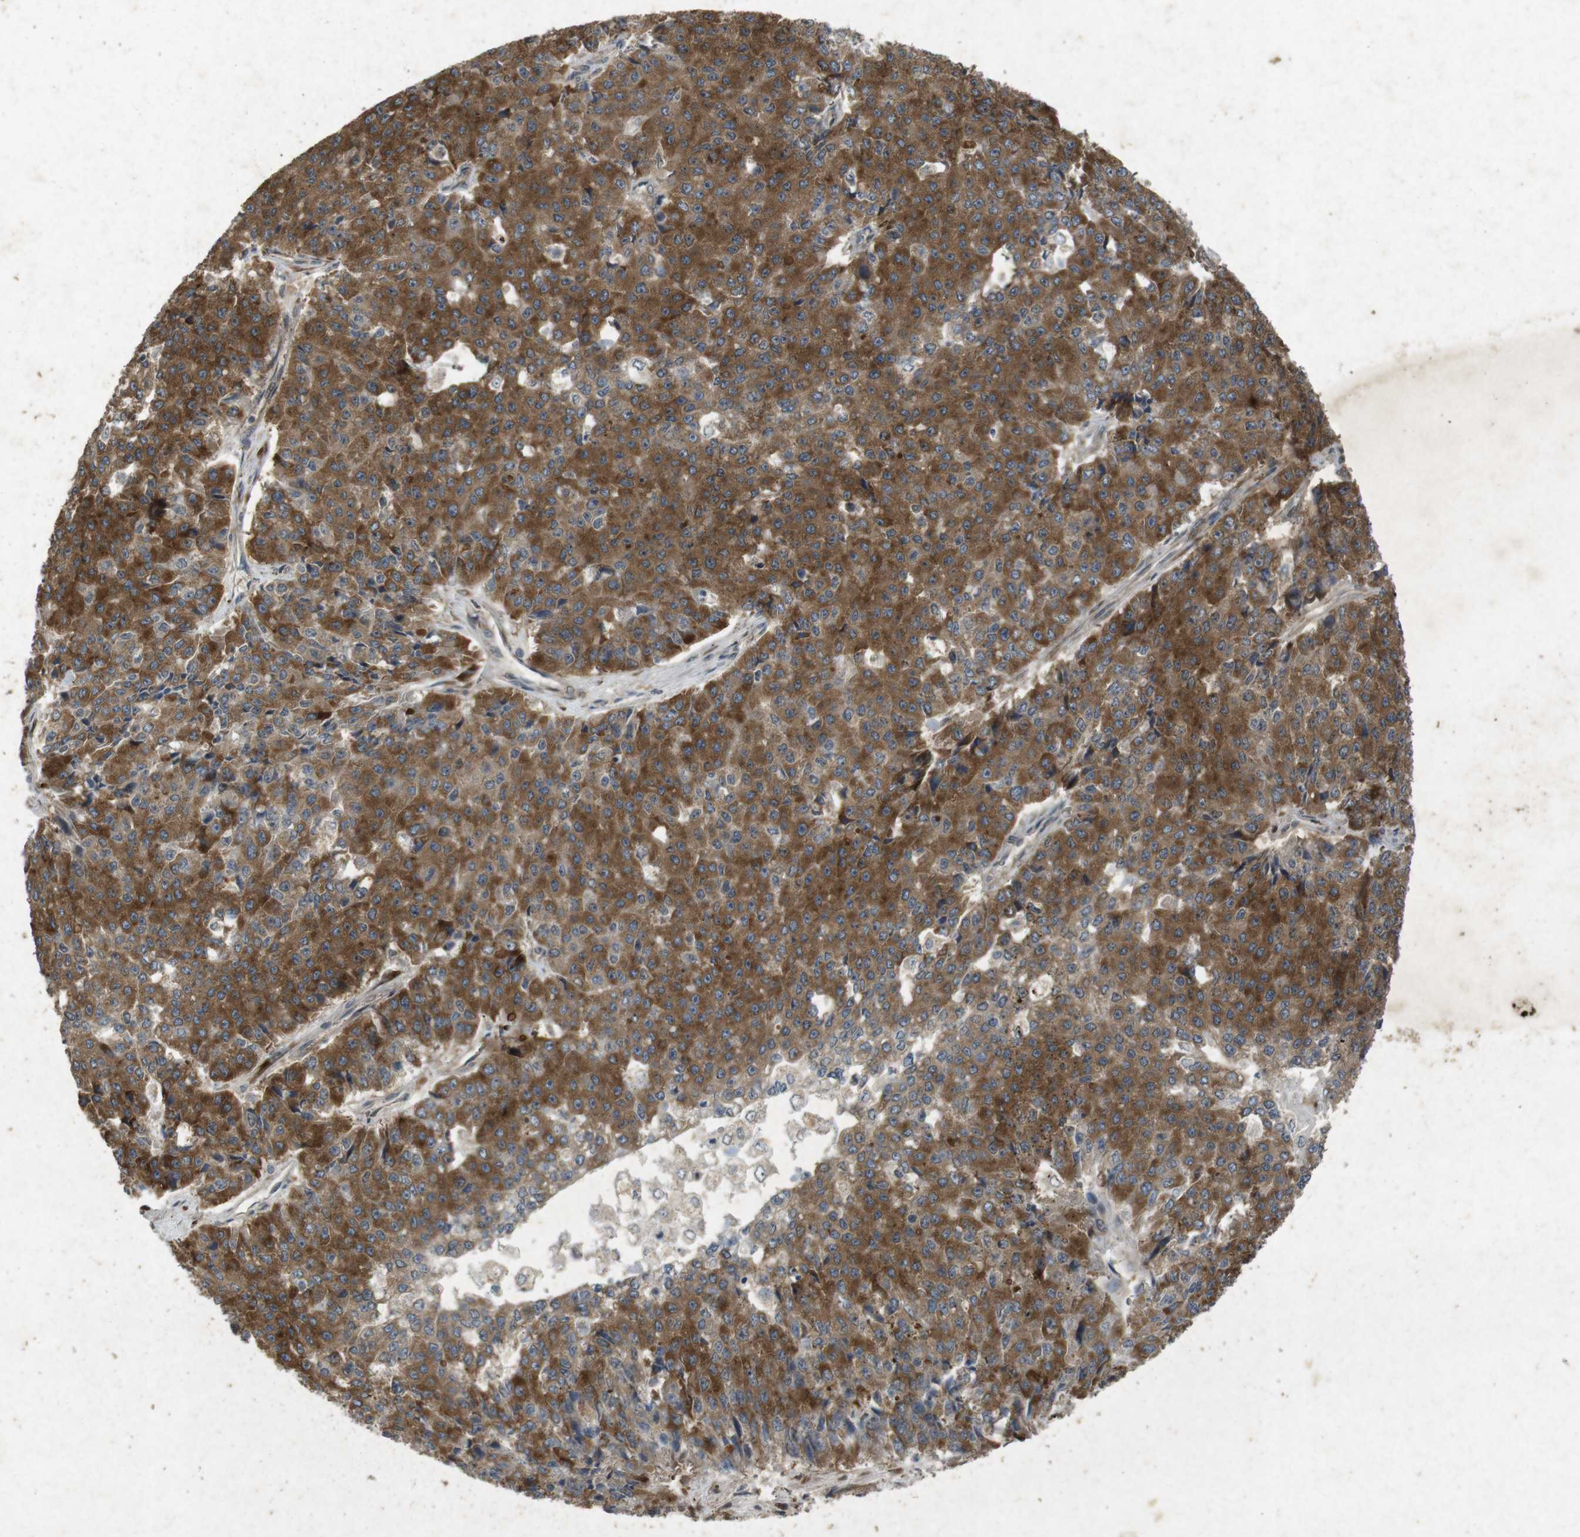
{"staining": {"intensity": "moderate", "quantity": ">75%", "location": "cytoplasmic/membranous"}, "tissue": "pancreatic cancer", "cell_type": "Tumor cells", "image_type": "cancer", "snomed": [{"axis": "morphology", "description": "Adenocarcinoma, NOS"}, {"axis": "topography", "description": "Pancreas"}], "caption": "Protein expression by immunohistochemistry exhibits moderate cytoplasmic/membranous staining in about >75% of tumor cells in pancreatic adenocarcinoma.", "gene": "FLCN", "patient": {"sex": "male", "age": 50}}